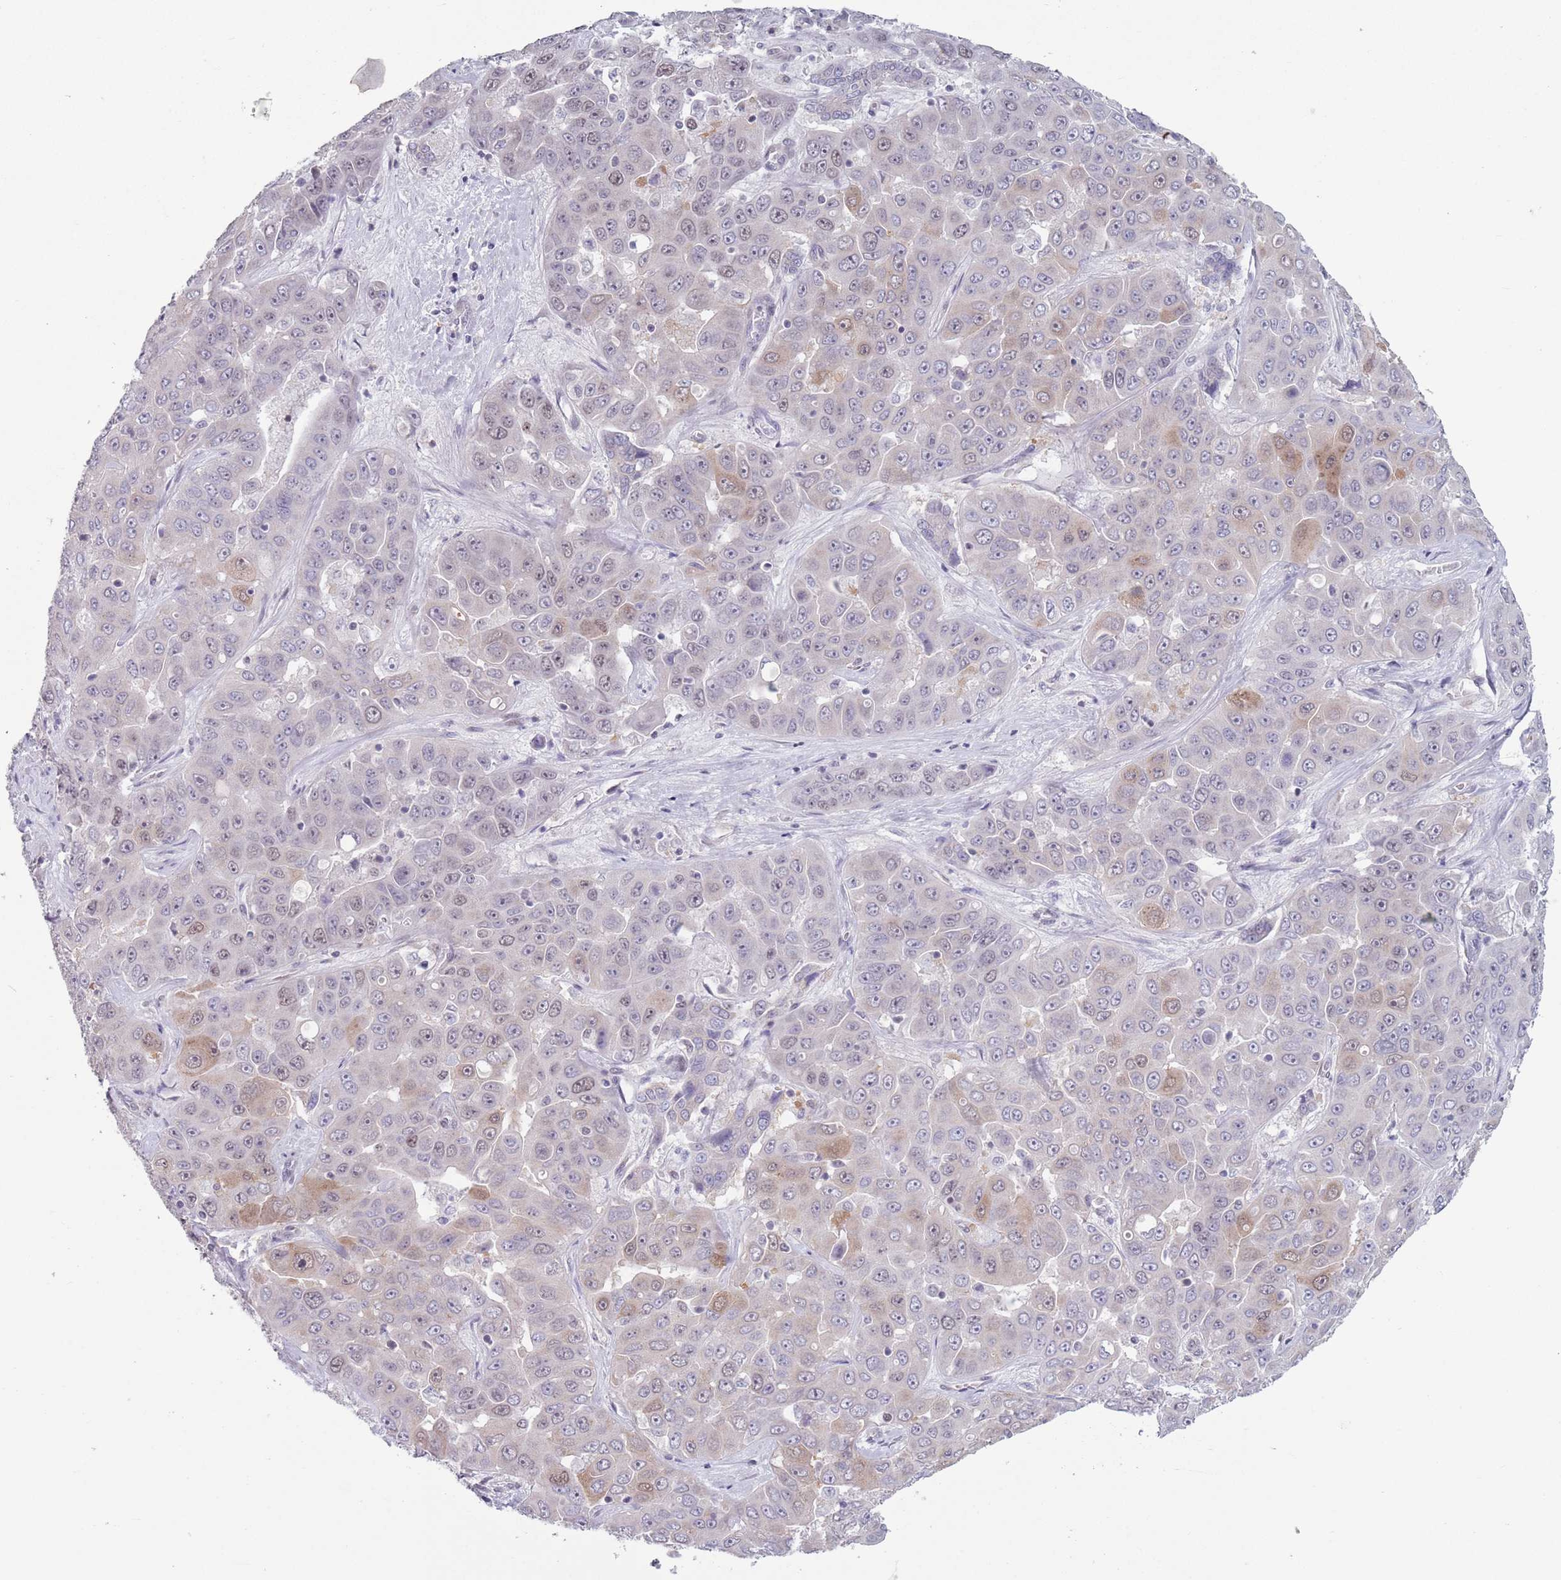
{"staining": {"intensity": "weak", "quantity": "<25%", "location": "cytoplasmic/membranous,nuclear"}, "tissue": "liver cancer", "cell_type": "Tumor cells", "image_type": "cancer", "snomed": [{"axis": "morphology", "description": "Cholangiocarcinoma"}, {"axis": "topography", "description": "Liver"}], "caption": "The image exhibits no staining of tumor cells in liver cancer.", "gene": "ZKSCAN2", "patient": {"sex": "female", "age": 52}}